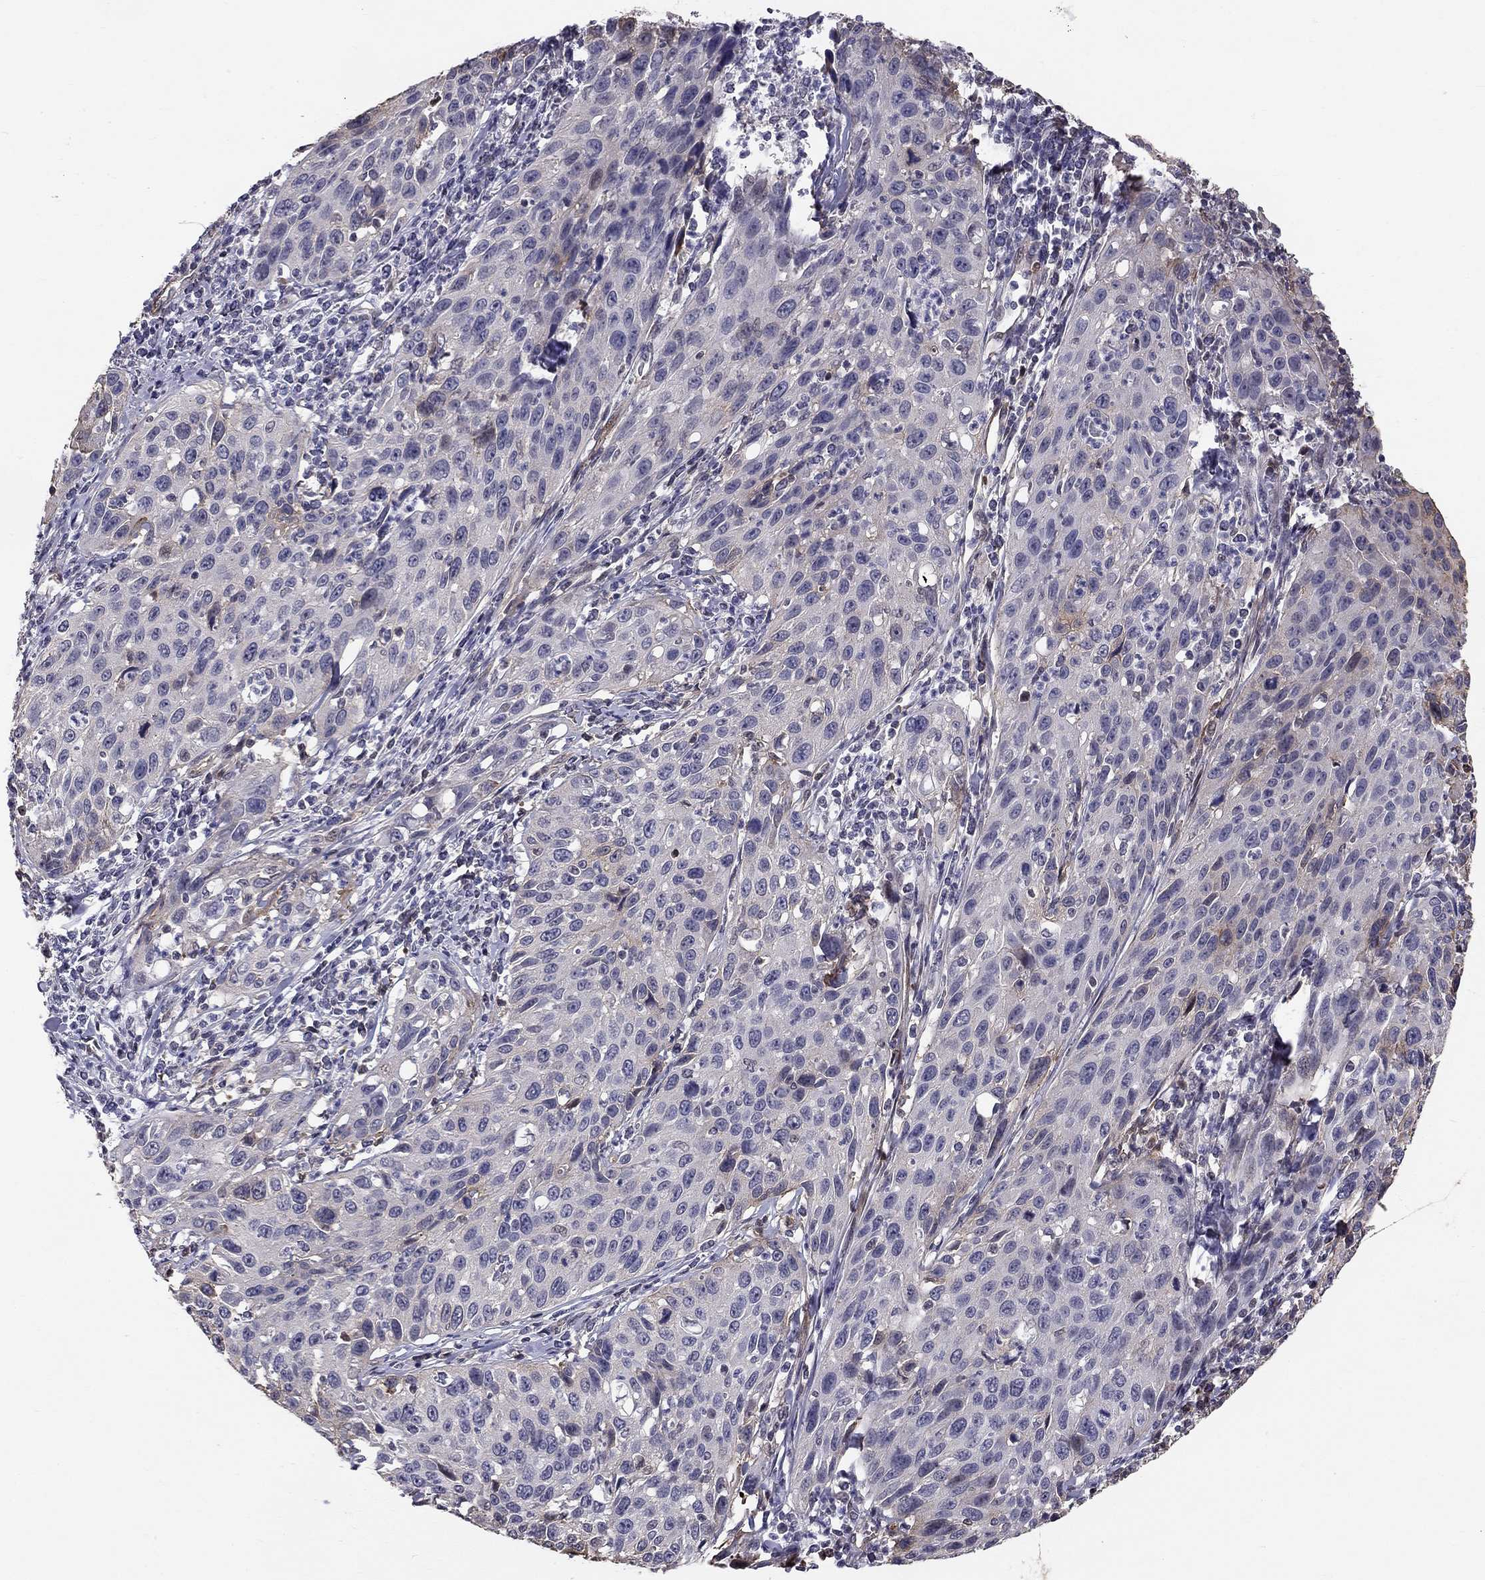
{"staining": {"intensity": "negative", "quantity": "none", "location": "none"}, "tissue": "cervical cancer", "cell_type": "Tumor cells", "image_type": "cancer", "snomed": [{"axis": "morphology", "description": "Squamous cell carcinoma, NOS"}, {"axis": "topography", "description": "Cervix"}], "caption": "Immunohistochemistry photomicrograph of cervical cancer (squamous cell carcinoma) stained for a protein (brown), which demonstrates no positivity in tumor cells.", "gene": "GJB4", "patient": {"sex": "female", "age": 26}}